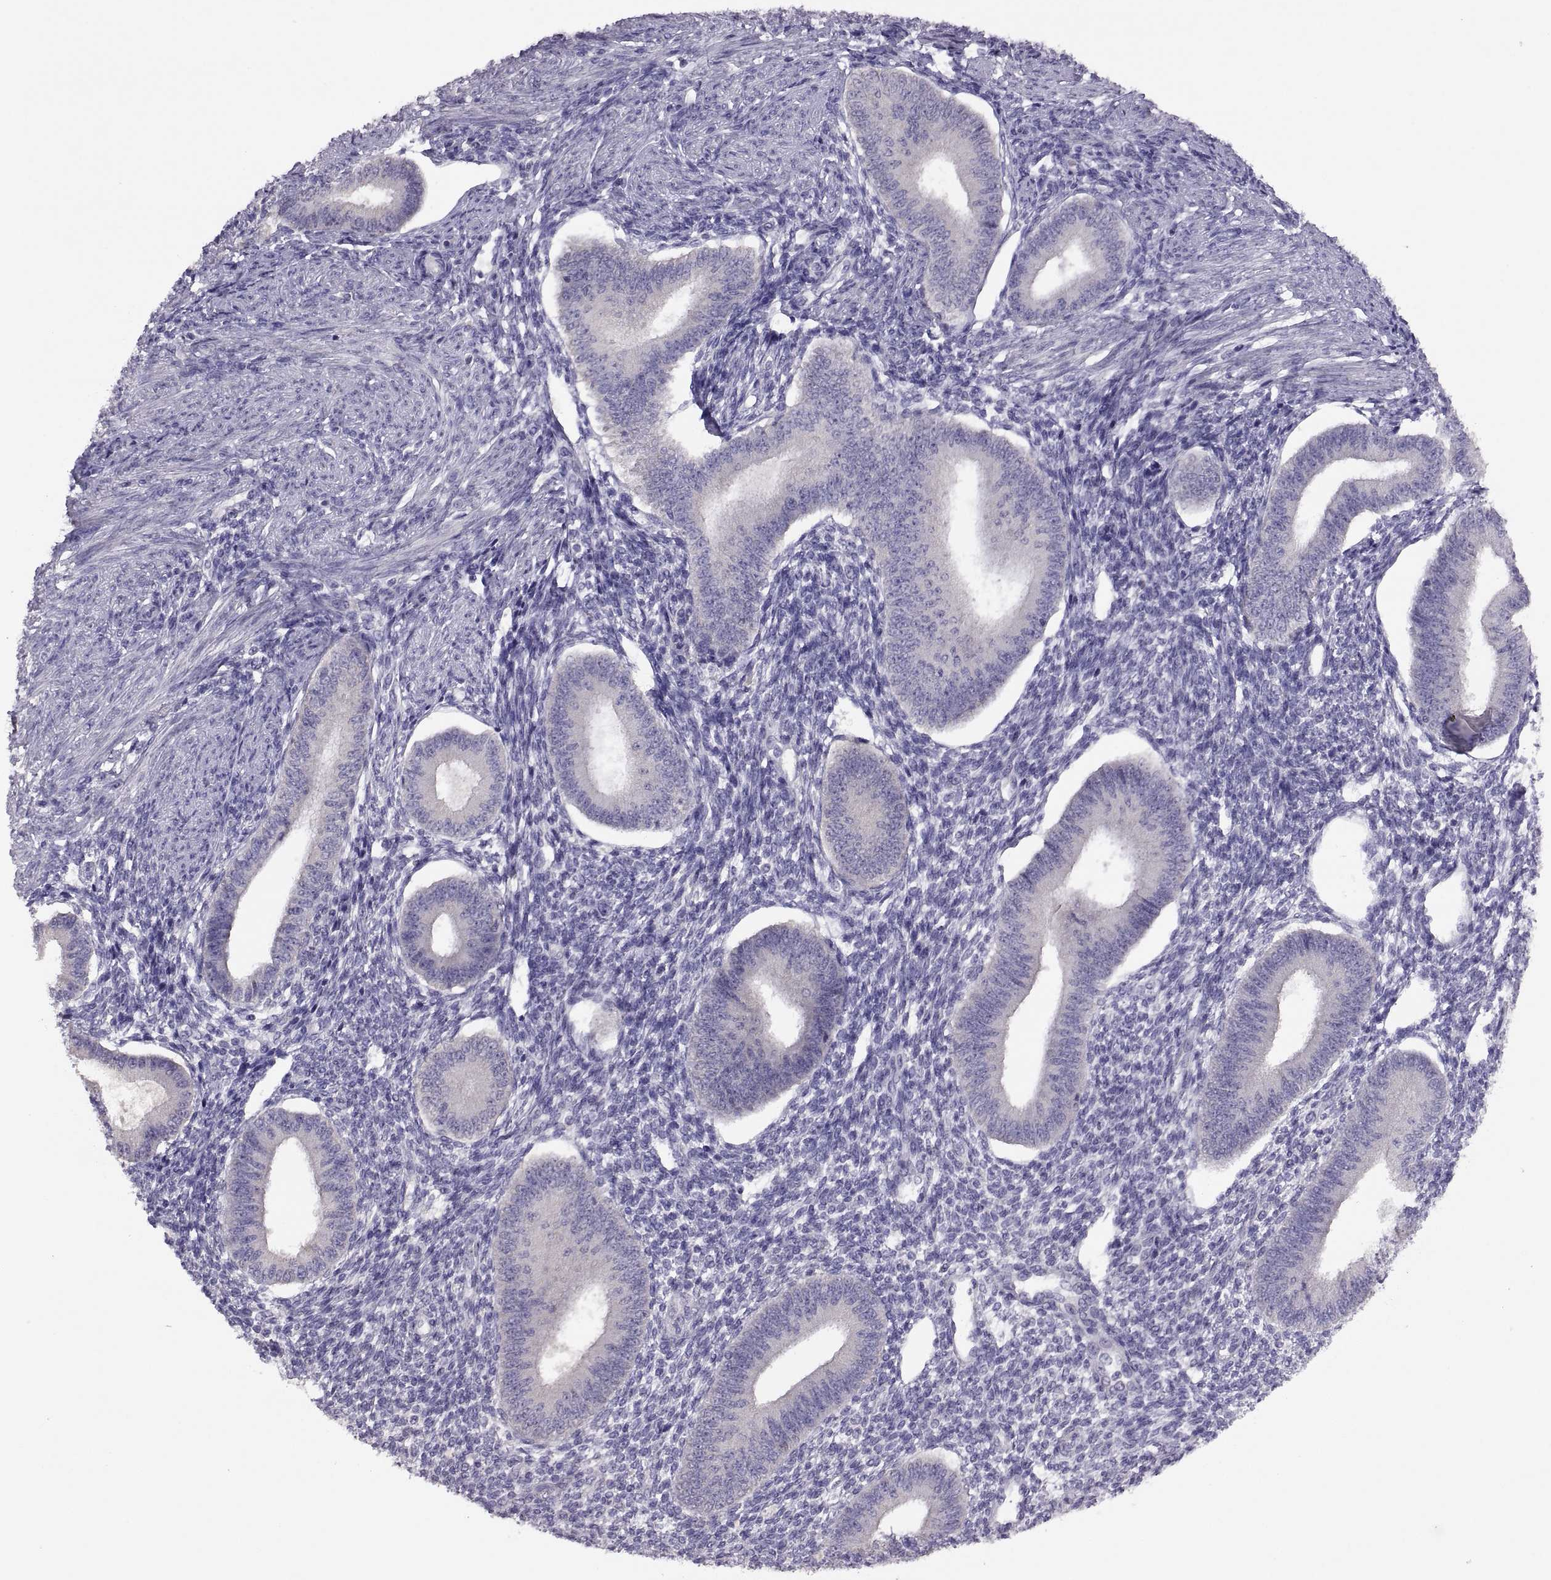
{"staining": {"intensity": "negative", "quantity": "none", "location": "none"}, "tissue": "endometrium", "cell_type": "Cells in endometrial stroma", "image_type": "normal", "snomed": [{"axis": "morphology", "description": "Normal tissue, NOS"}, {"axis": "topography", "description": "Endometrium"}], "caption": "IHC of unremarkable endometrium exhibits no staining in cells in endometrial stroma.", "gene": "TBX19", "patient": {"sex": "female", "age": 39}}